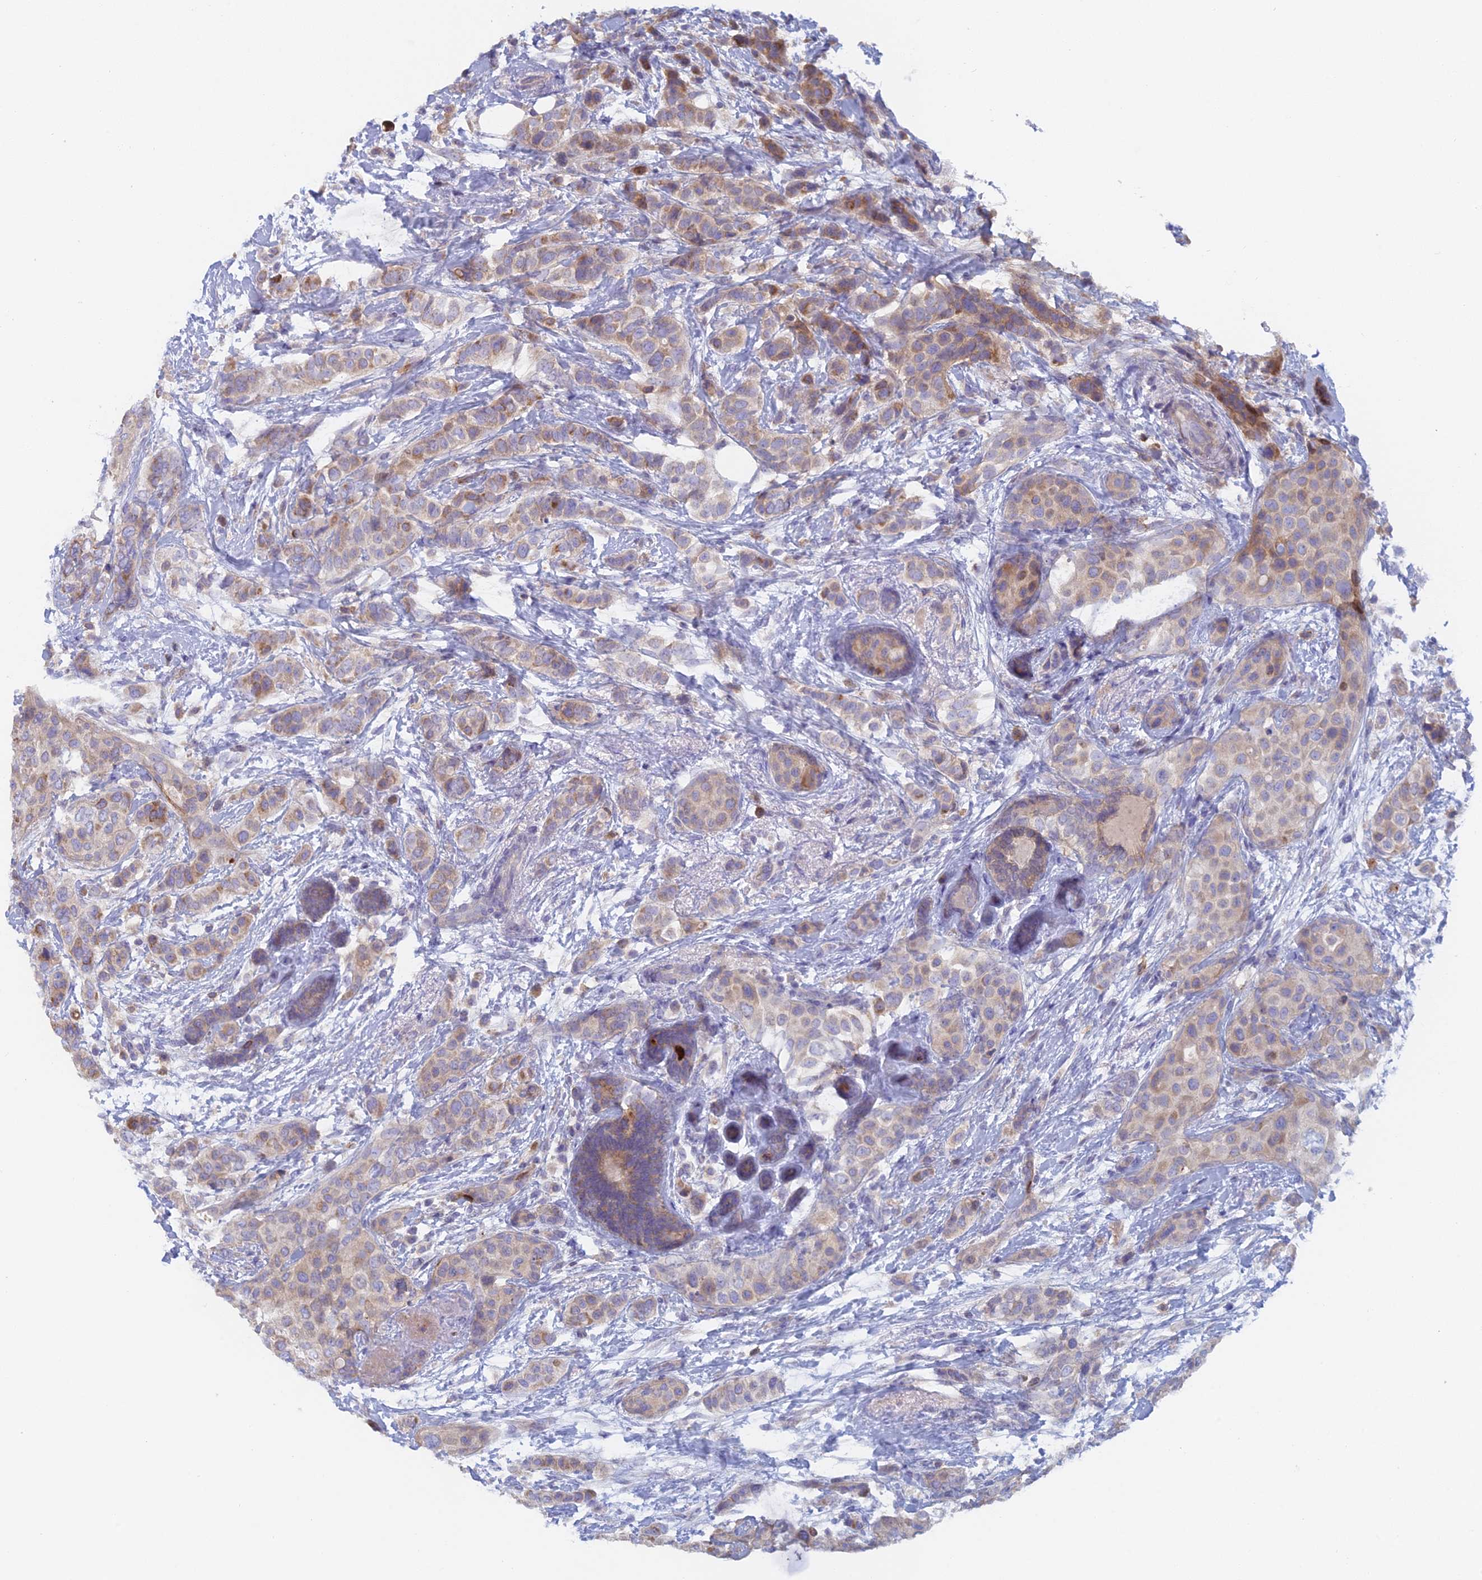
{"staining": {"intensity": "weak", "quantity": ">75%", "location": "cytoplasmic/membranous"}, "tissue": "breast cancer", "cell_type": "Tumor cells", "image_type": "cancer", "snomed": [{"axis": "morphology", "description": "Lobular carcinoma"}, {"axis": "topography", "description": "Breast"}], "caption": "A high-resolution photomicrograph shows immunohistochemistry staining of breast cancer (lobular carcinoma), which shows weak cytoplasmic/membranous staining in approximately >75% of tumor cells. (Brightfield microscopy of DAB IHC at high magnification).", "gene": "IFTAP", "patient": {"sex": "female", "age": 51}}